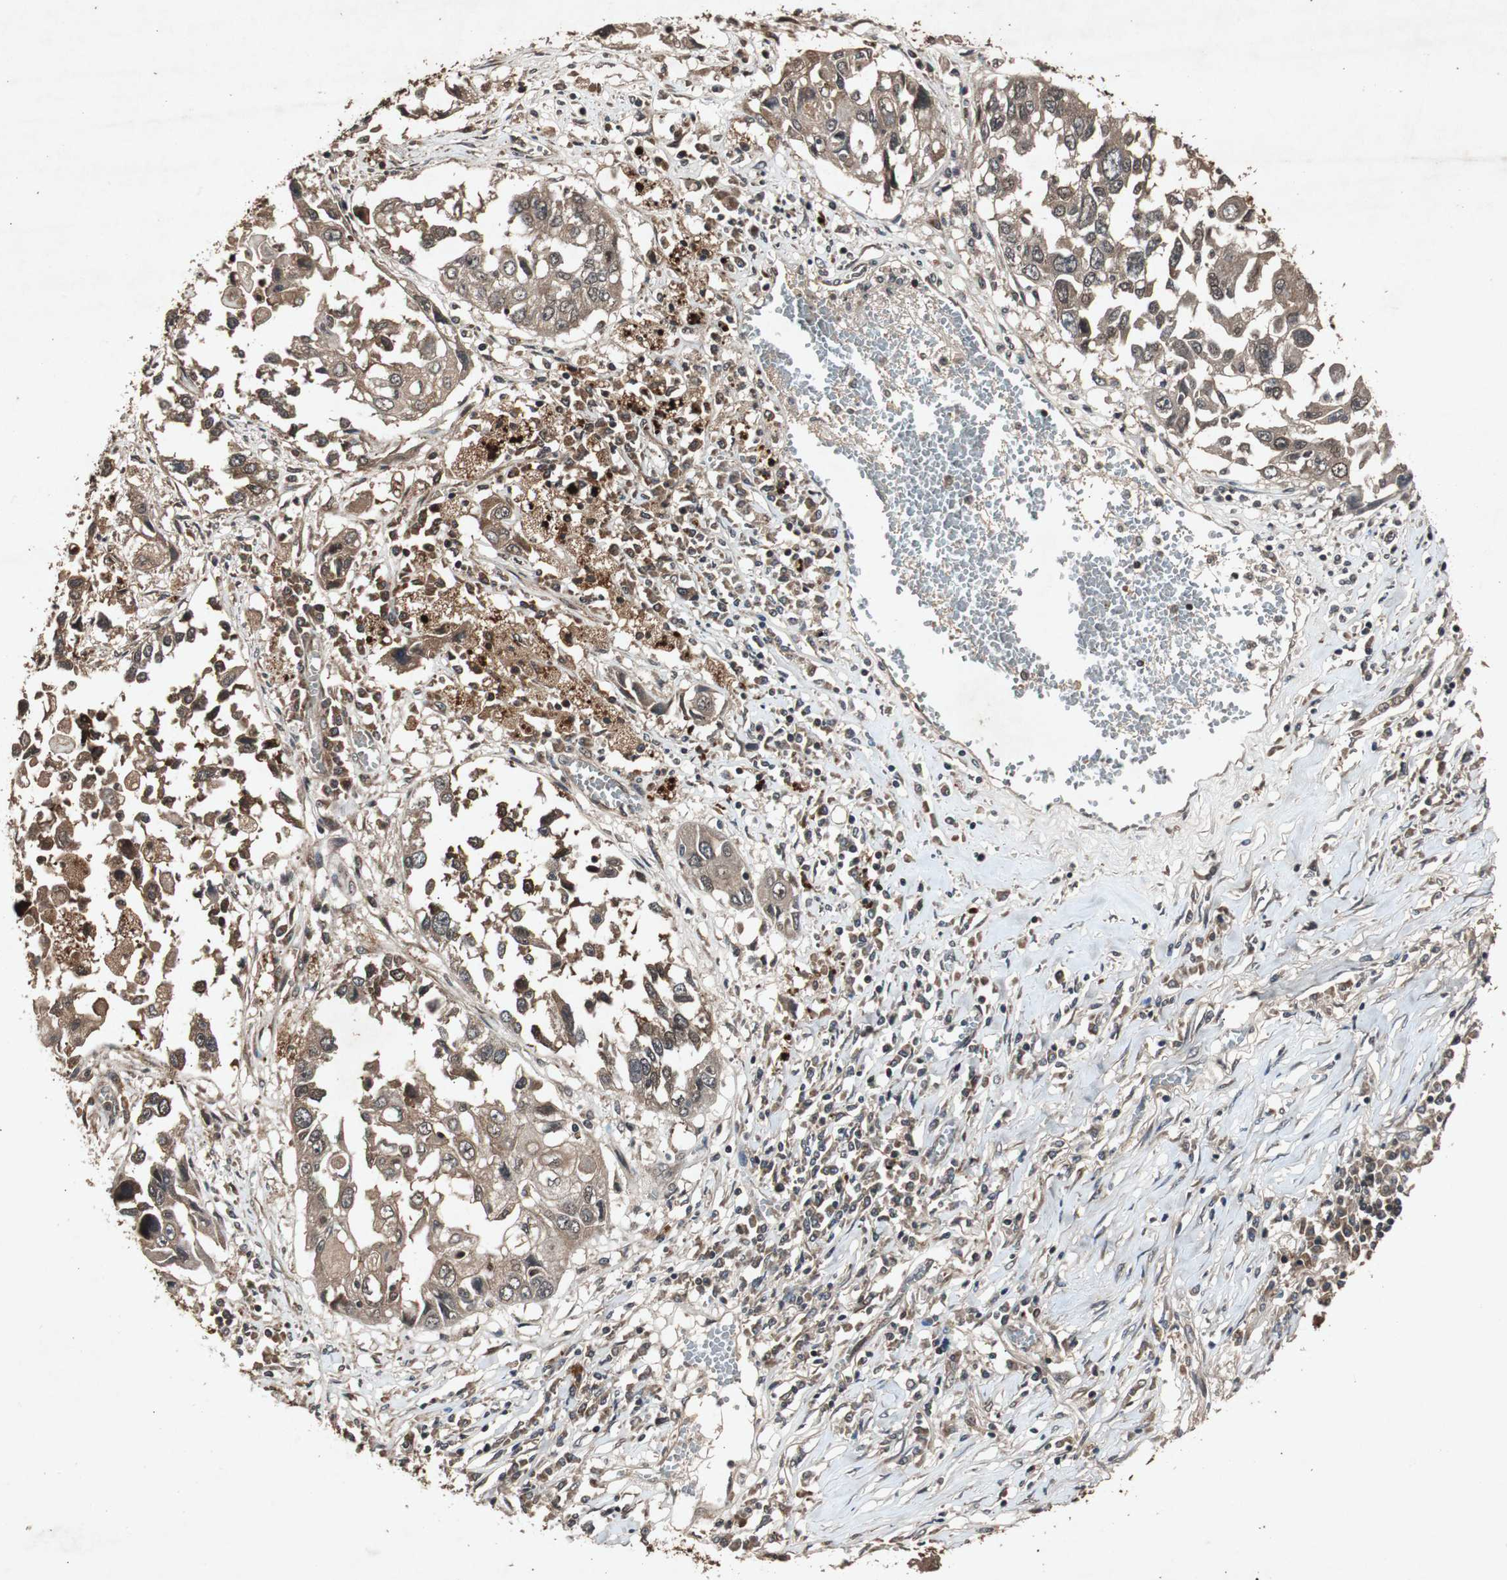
{"staining": {"intensity": "weak", "quantity": ">75%", "location": "cytoplasmic/membranous"}, "tissue": "lung cancer", "cell_type": "Tumor cells", "image_type": "cancer", "snomed": [{"axis": "morphology", "description": "Squamous cell carcinoma, NOS"}, {"axis": "topography", "description": "Lung"}], "caption": "Lung cancer stained for a protein exhibits weak cytoplasmic/membranous positivity in tumor cells.", "gene": "SLIT2", "patient": {"sex": "male", "age": 71}}